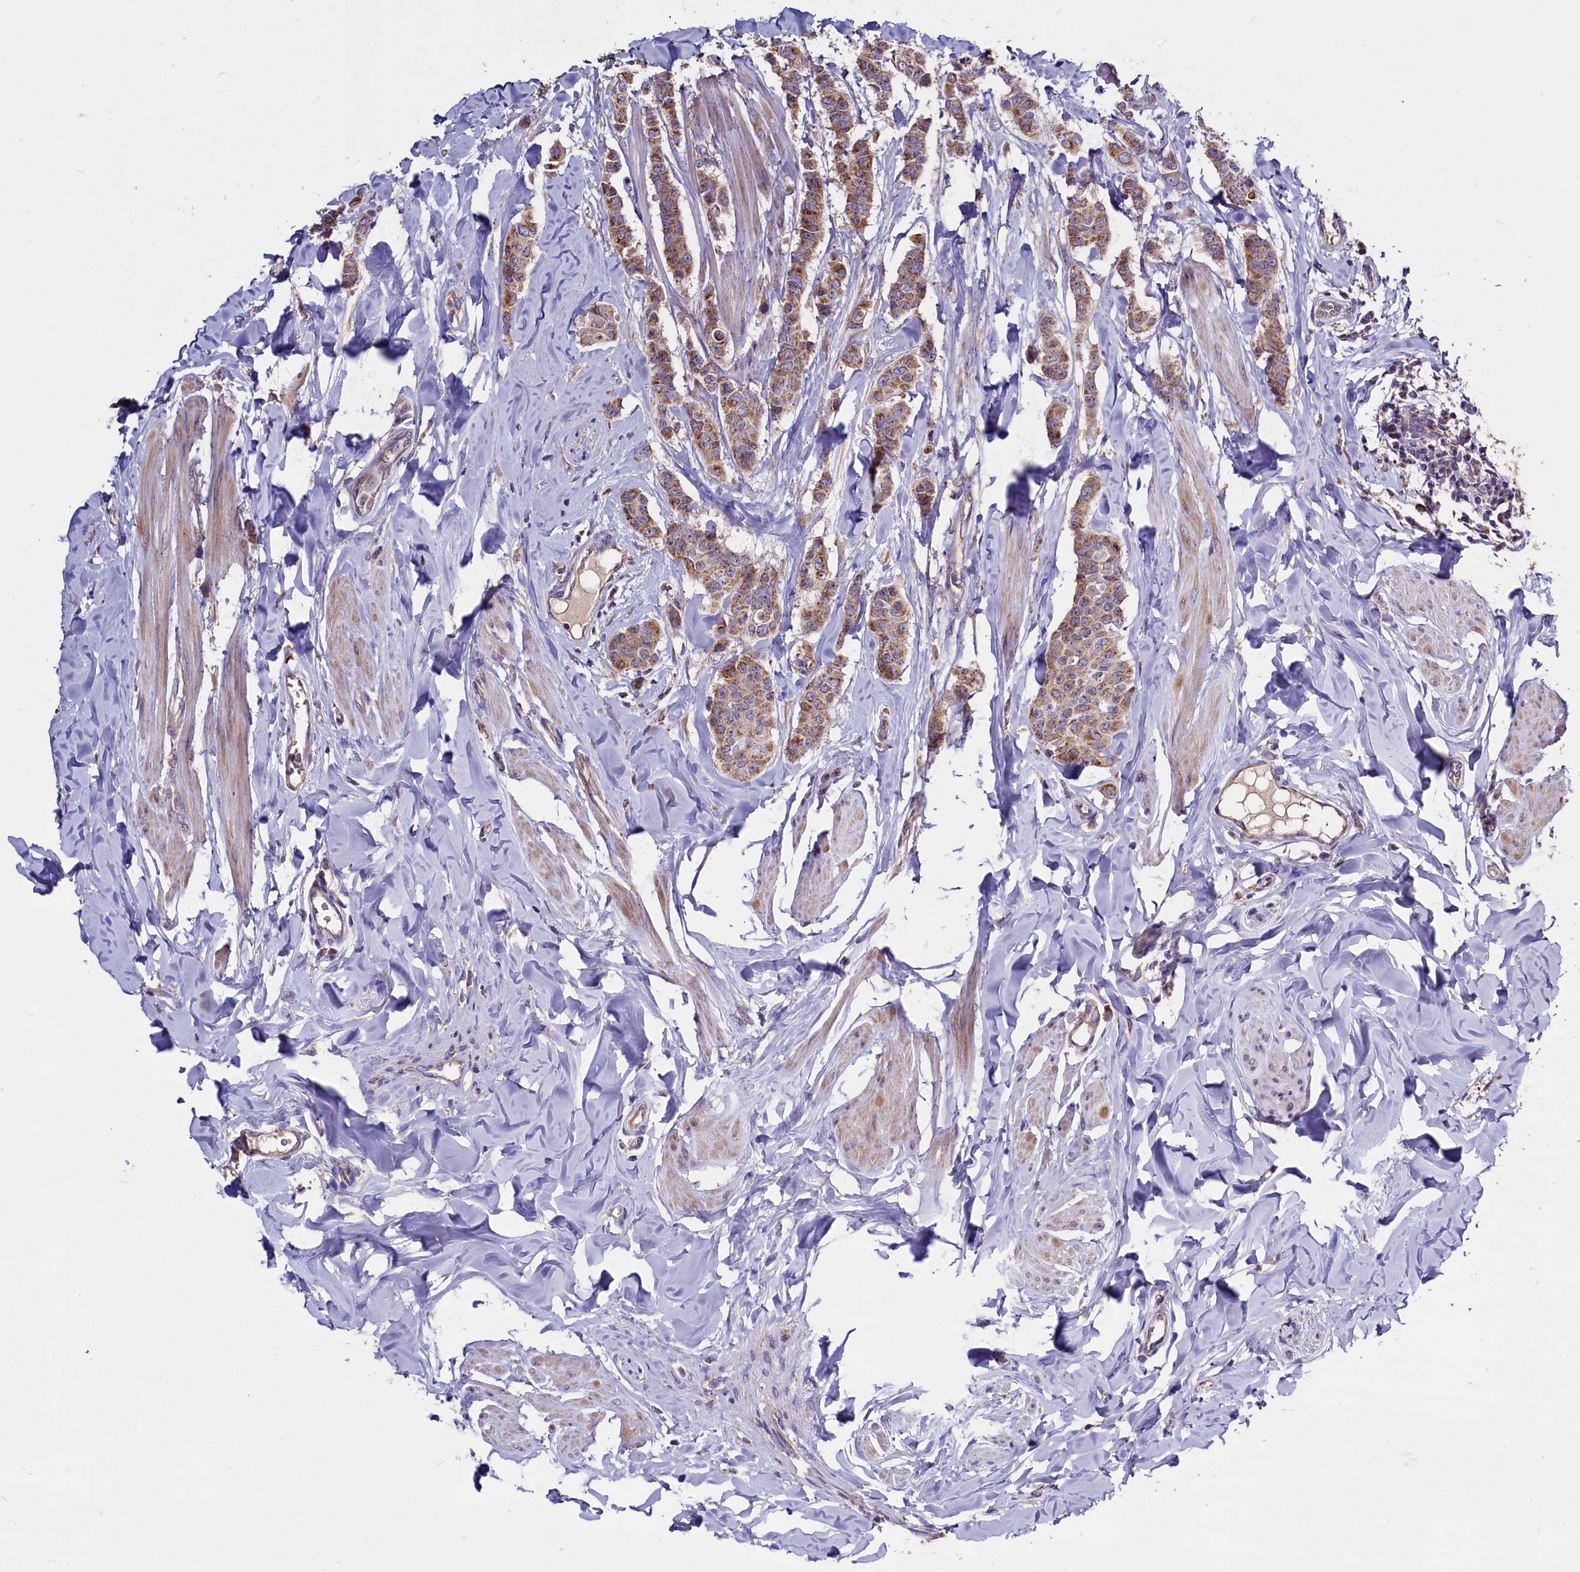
{"staining": {"intensity": "moderate", "quantity": ">75%", "location": "cytoplasmic/membranous"}, "tissue": "breast cancer", "cell_type": "Tumor cells", "image_type": "cancer", "snomed": [{"axis": "morphology", "description": "Duct carcinoma"}, {"axis": "topography", "description": "Breast"}], "caption": "Human breast infiltrating ductal carcinoma stained for a protein (brown) shows moderate cytoplasmic/membranous positive staining in approximately >75% of tumor cells.", "gene": "ZSWIM1", "patient": {"sex": "female", "age": 40}}